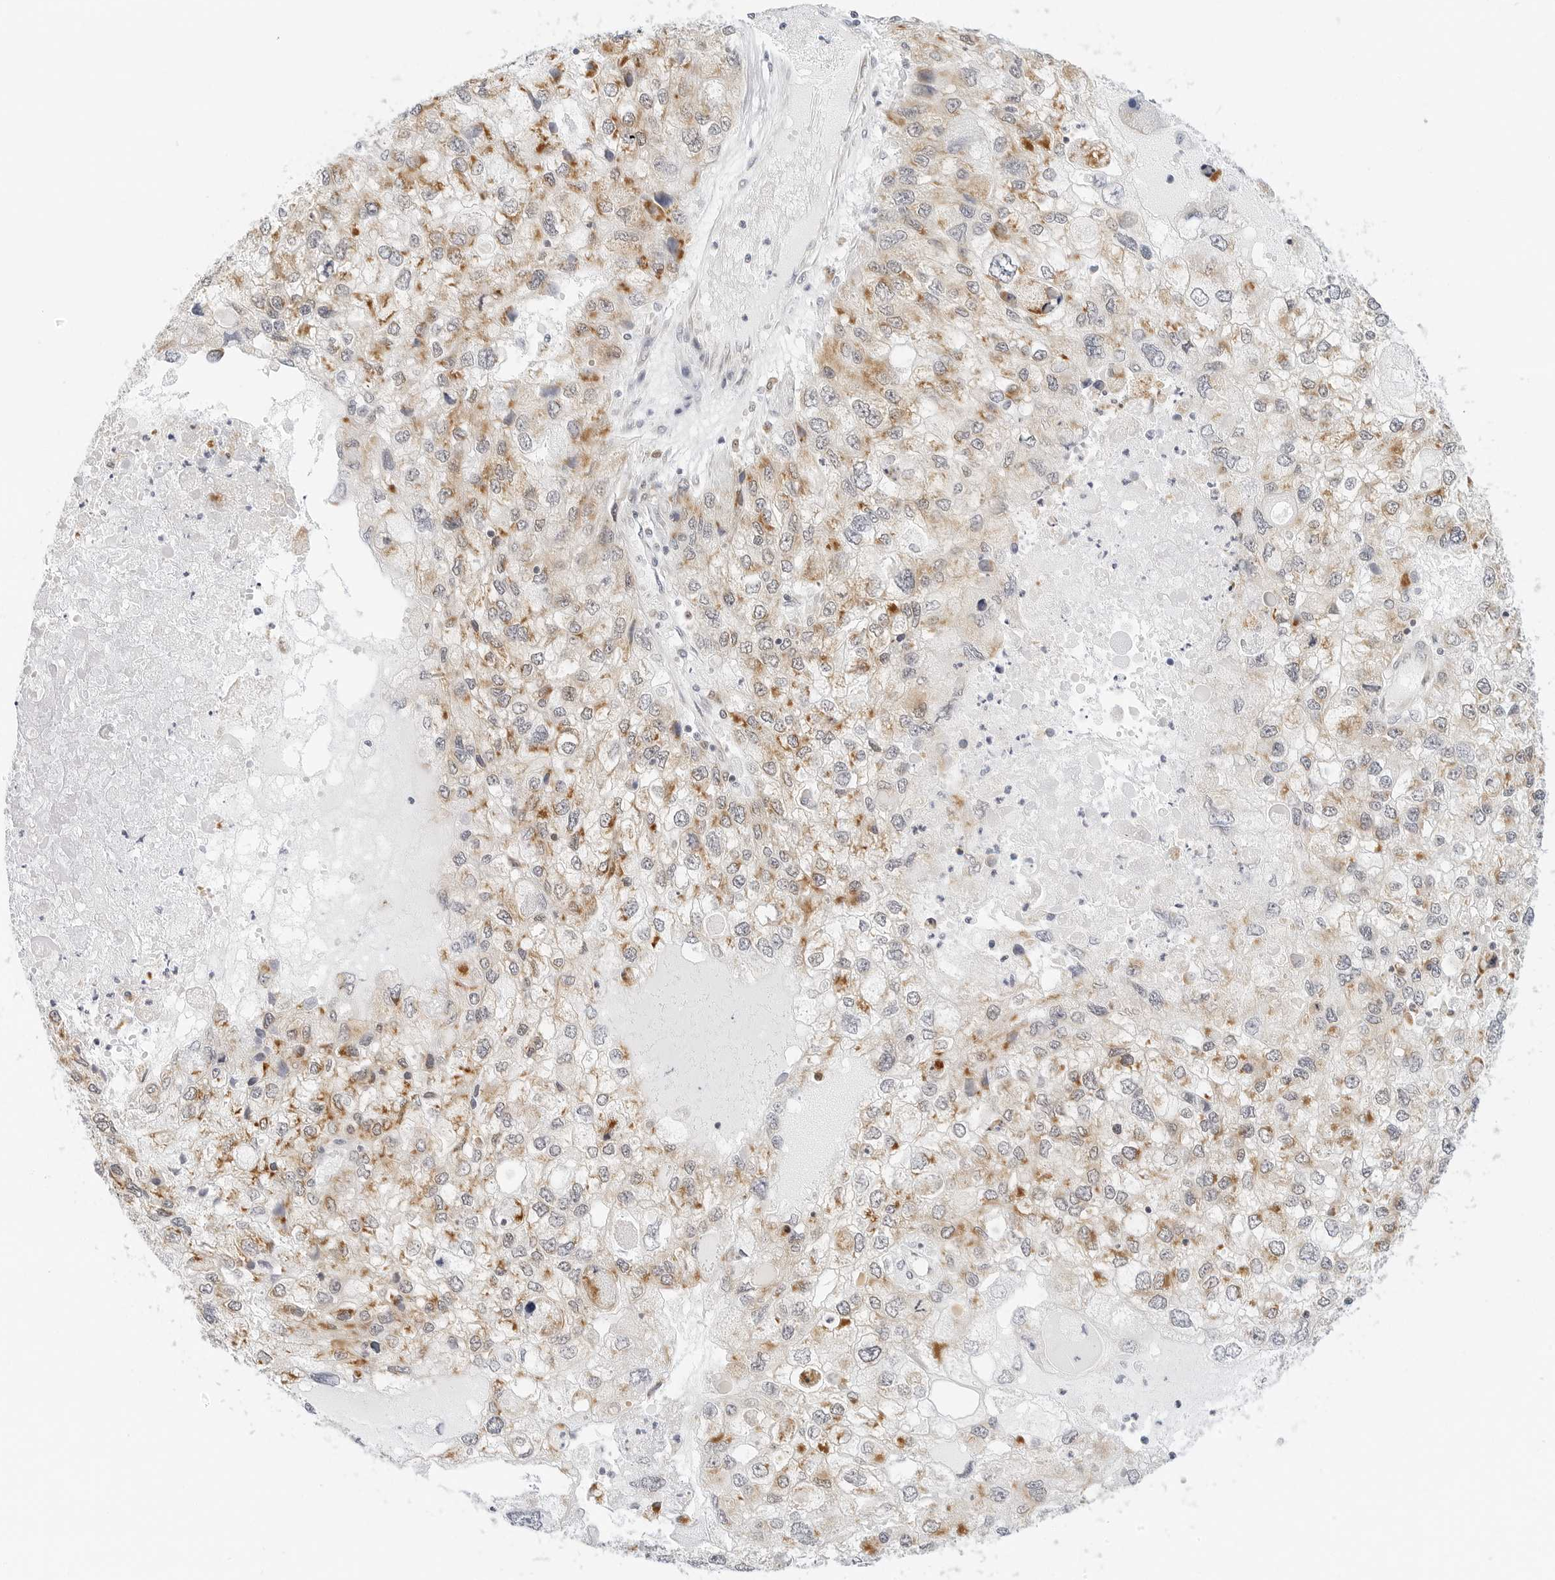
{"staining": {"intensity": "moderate", "quantity": "25%-75%", "location": "cytoplasmic/membranous"}, "tissue": "endometrial cancer", "cell_type": "Tumor cells", "image_type": "cancer", "snomed": [{"axis": "morphology", "description": "Adenocarcinoma, NOS"}, {"axis": "topography", "description": "Endometrium"}], "caption": "Human endometrial cancer stained with a protein marker demonstrates moderate staining in tumor cells.", "gene": "FH", "patient": {"sex": "female", "age": 49}}